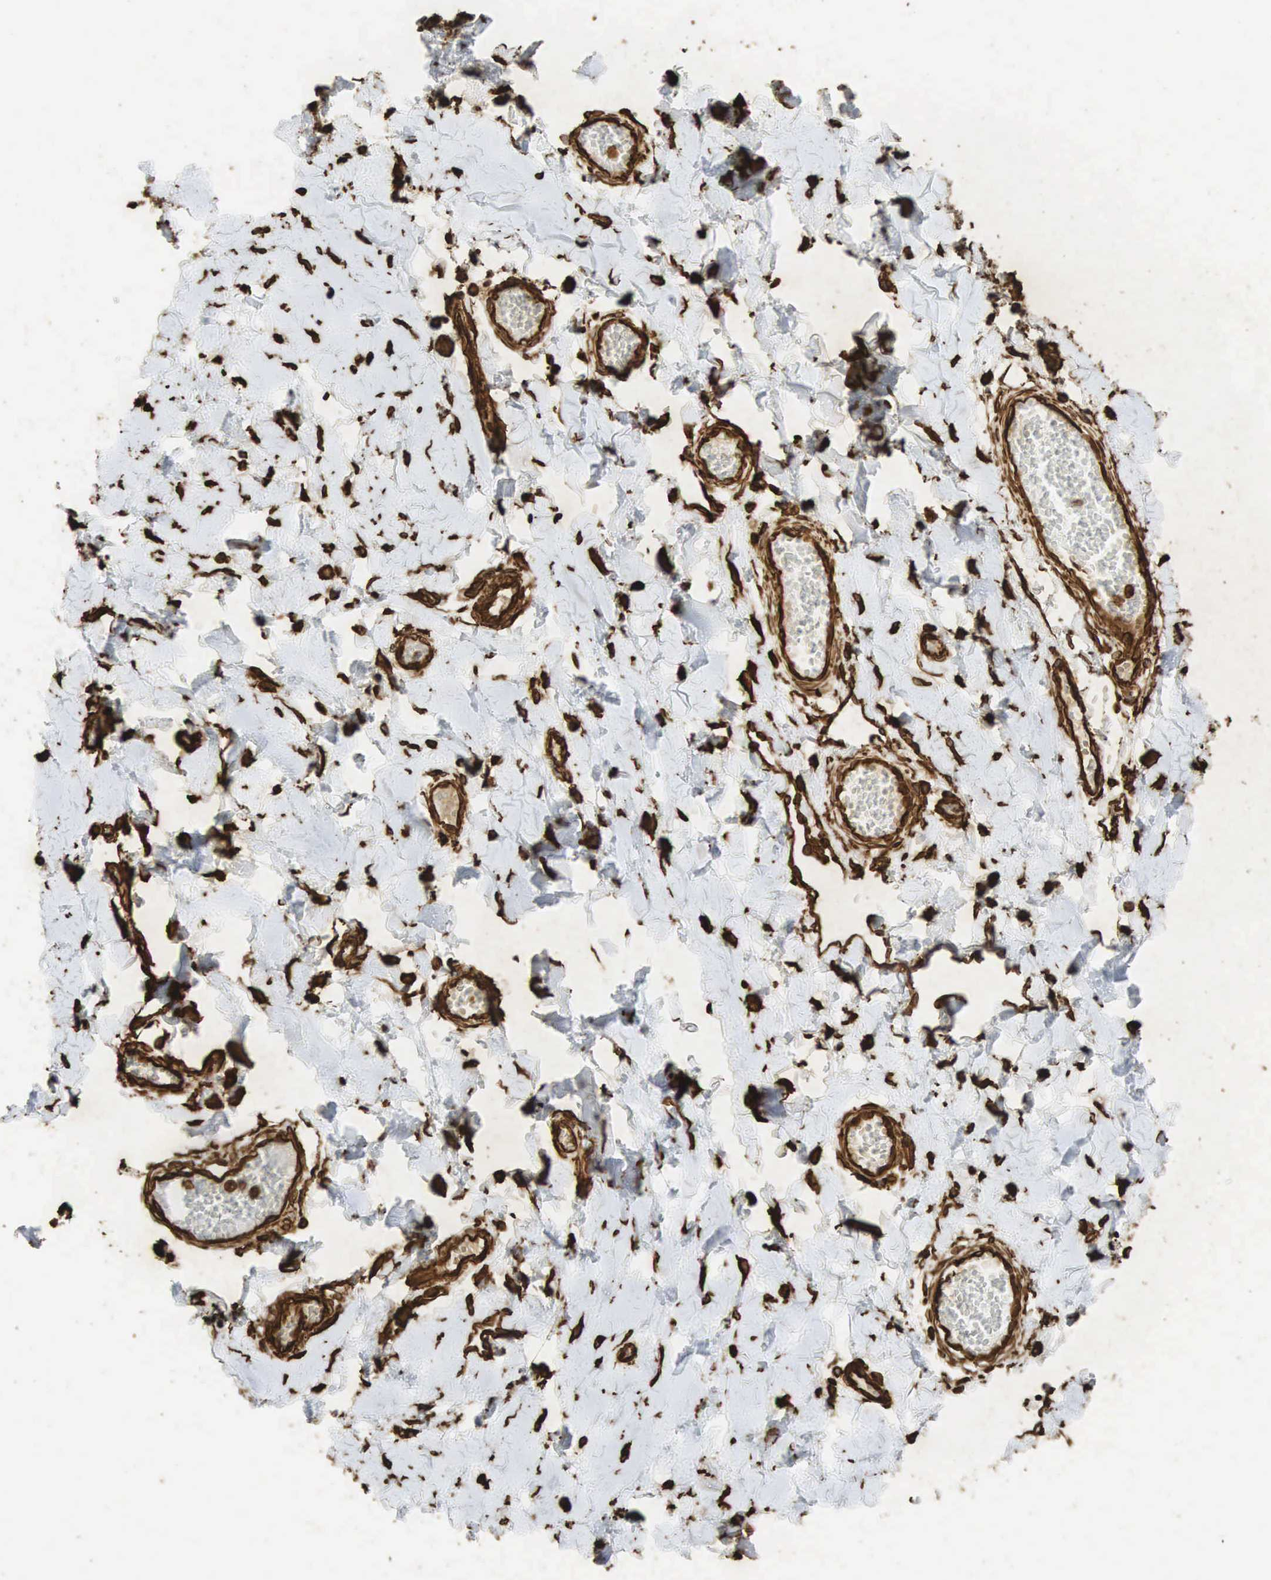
{"staining": {"intensity": "strong", "quantity": ">75%", "location": "cytoplasmic/membranous,nuclear"}, "tissue": "adipose tissue", "cell_type": "Adipocytes", "image_type": "normal", "snomed": [{"axis": "morphology", "description": "Normal tissue, NOS"}, {"axis": "morphology", "description": "Sarcoma, NOS"}, {"axis": "topography", "description": "Skin"}, {"axis": "topography", "description": "Soft tissue"}], "caption": "Immunohistochemistry (IHC) histopathology image of unremarkable adipose tissue stained for a protein (brown), which displays high levels of strong cytoplasmic/membranous,nuclear staining in about >75% of adipocytes.", "gene": "VIM", "patient": {"sex": "female", "age": 51}}